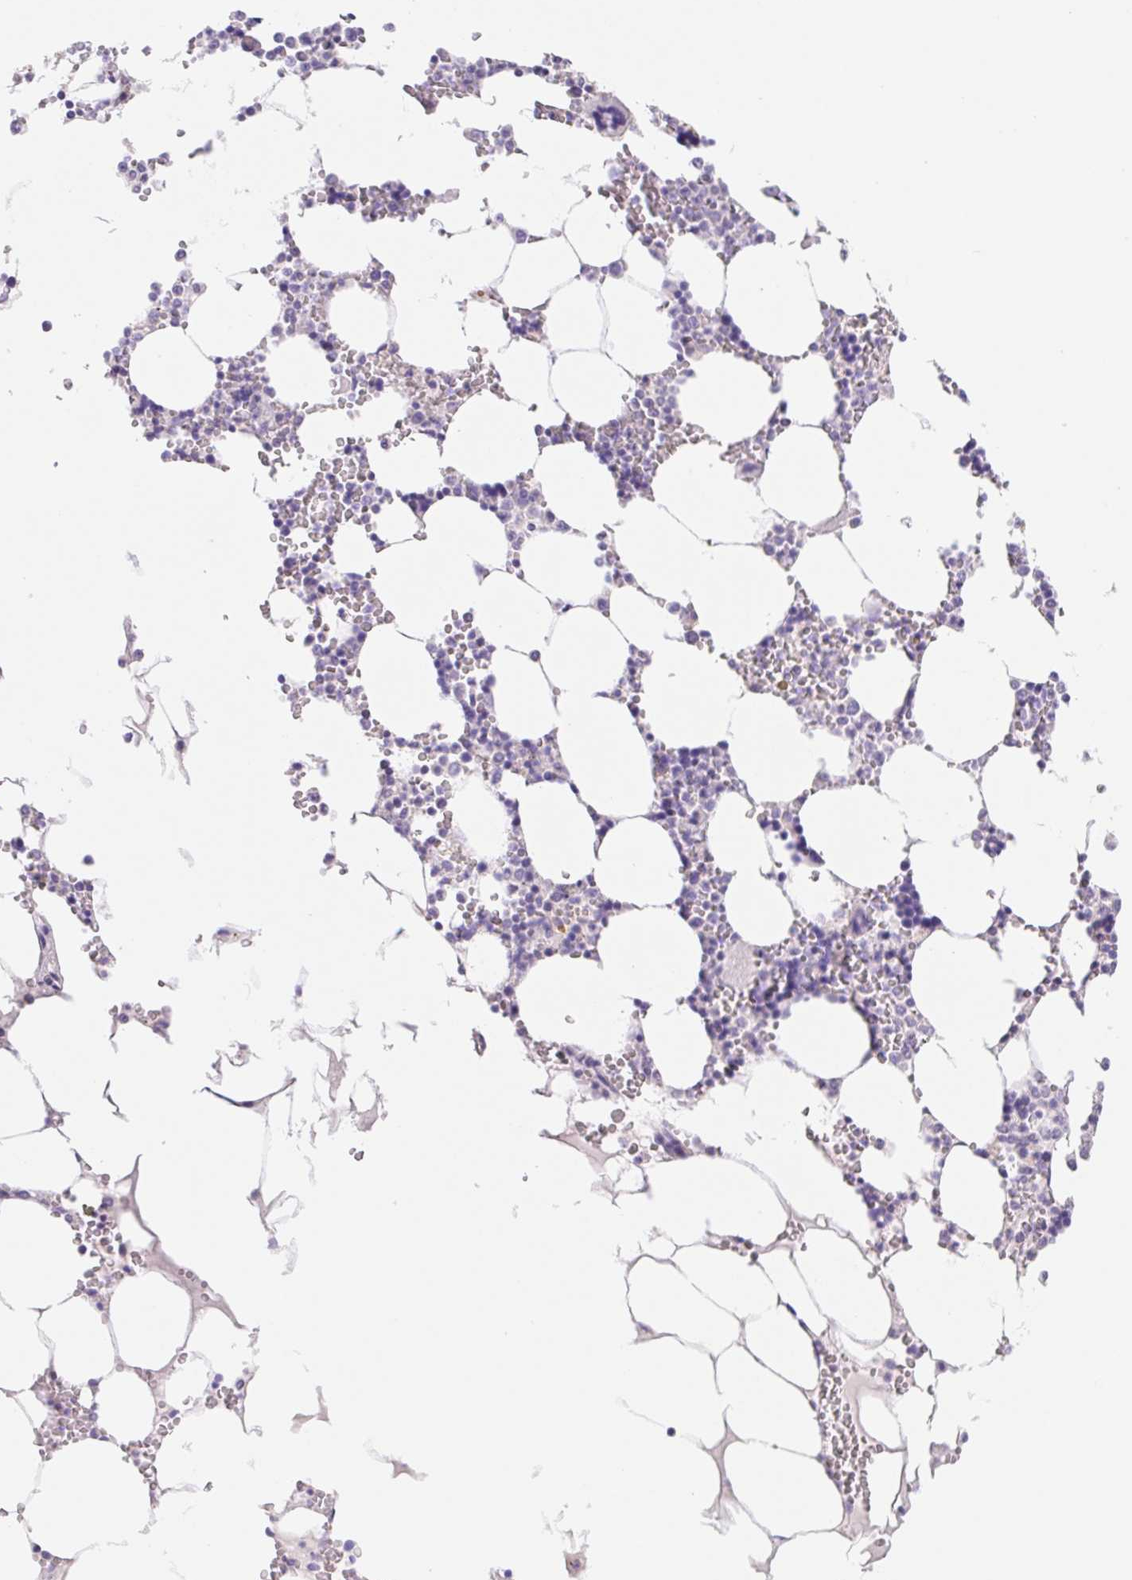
{"staining": {"intensity": "negative", "quantity": "none", "location": "none"}, "tissue": "bone marrow", "cell_type": "Hematopoietic cells", "image_type": "normal", "snomed": [{"axis": "morphology", "description": "Normal tissue, NOS"}, {"axis": "topography", "description": "Bone marrow"}], "caption": "Immunohistochemistry of normal bone marrow shows no positivity in hematopoietic cells.", "gene": "FKBP6", "patient": {"sex": "male", "age": 64}}